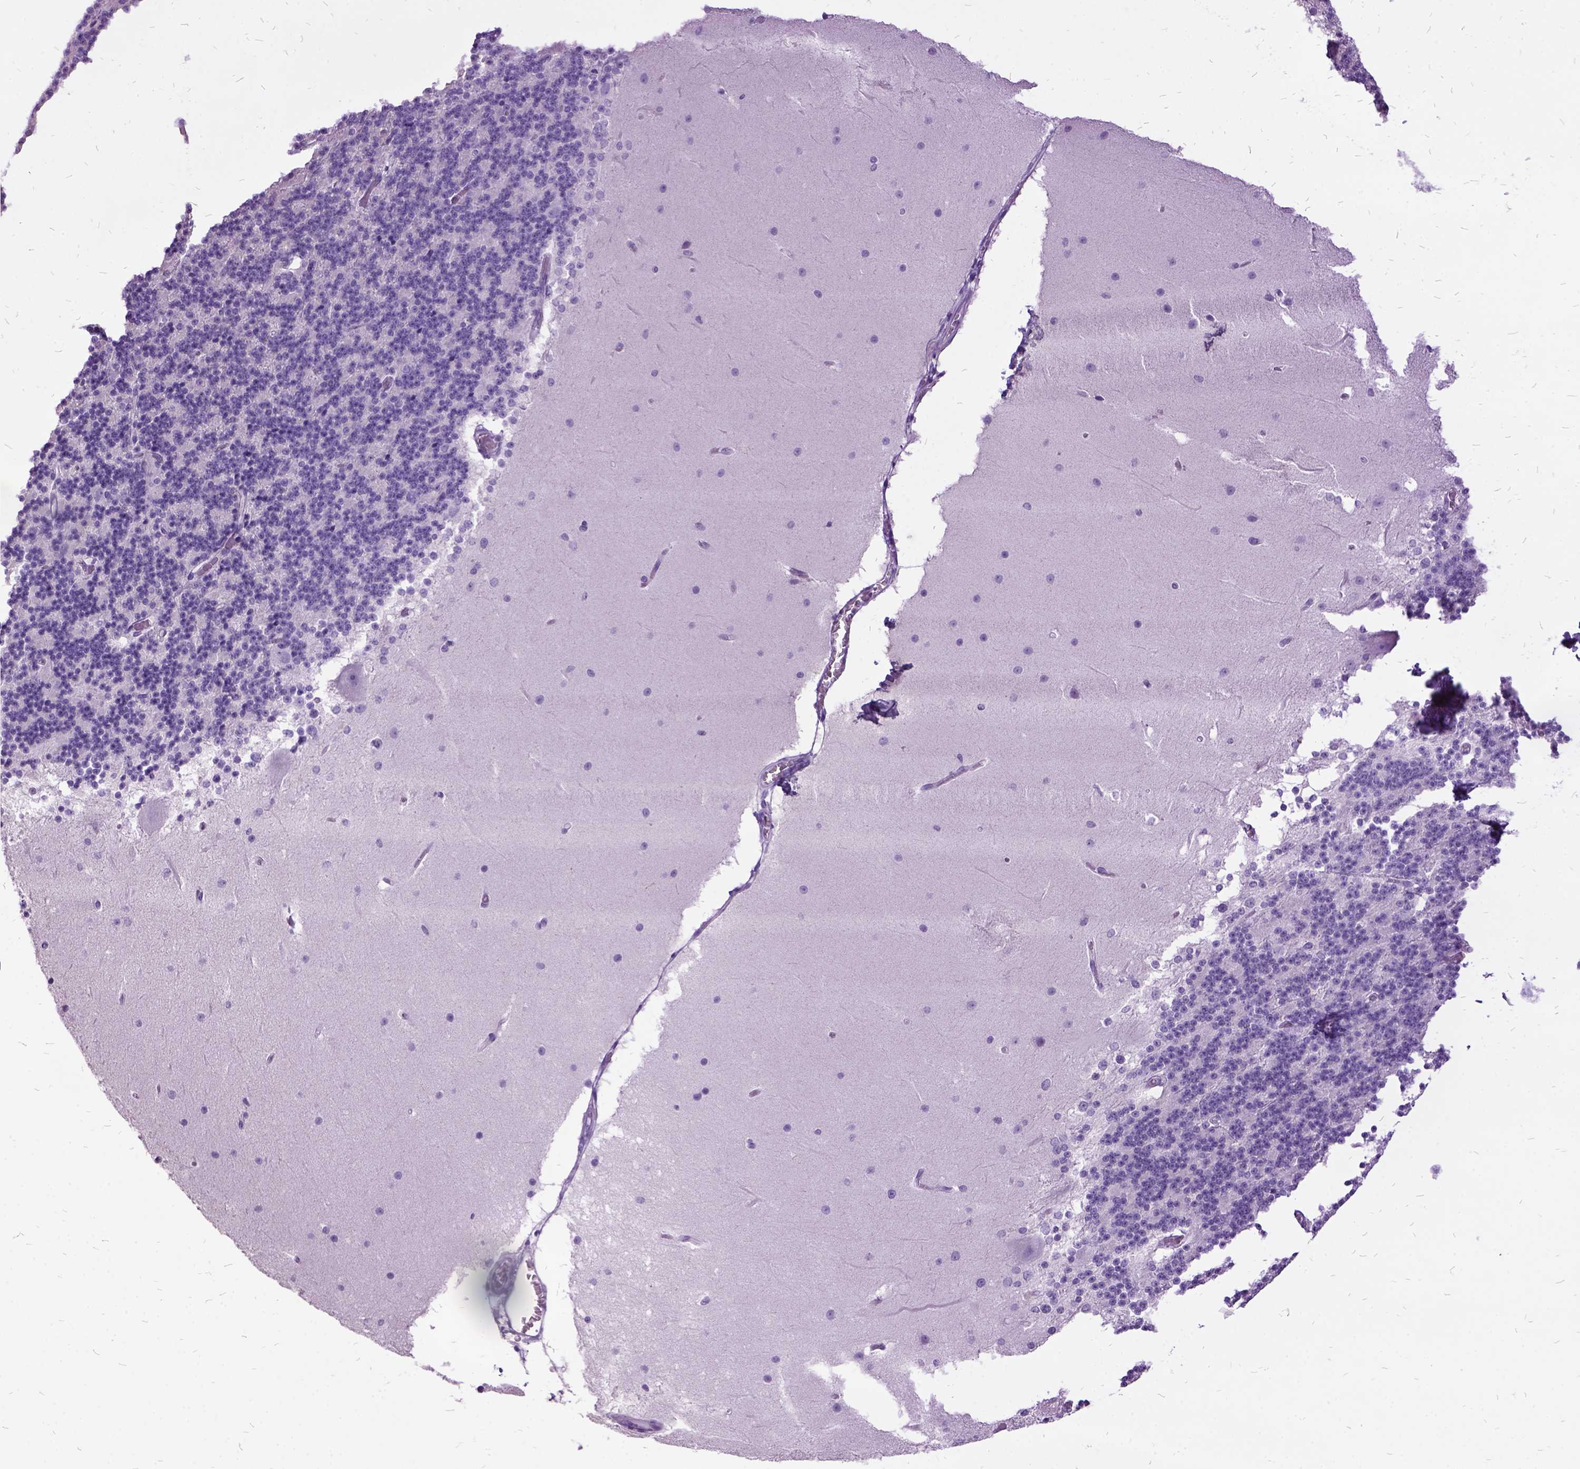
{"staining": {"intensity": "negative", "quantity": "none", "location": "none"}, "tissue": "cerebellum", "cell_type": "Cells in granular layer", "image_type": "normal", "snomed": [{"axis": "morphology", "description": "Normal tissue, NOS"}, {"axis": "topography", "description": "Cerebellum"}], "caption": "Human cerebellum stained for a protein using IHC shows no staining in cells in granular layer.", "gene": "MME", "patient": {"sex": "female", "age": 19}}